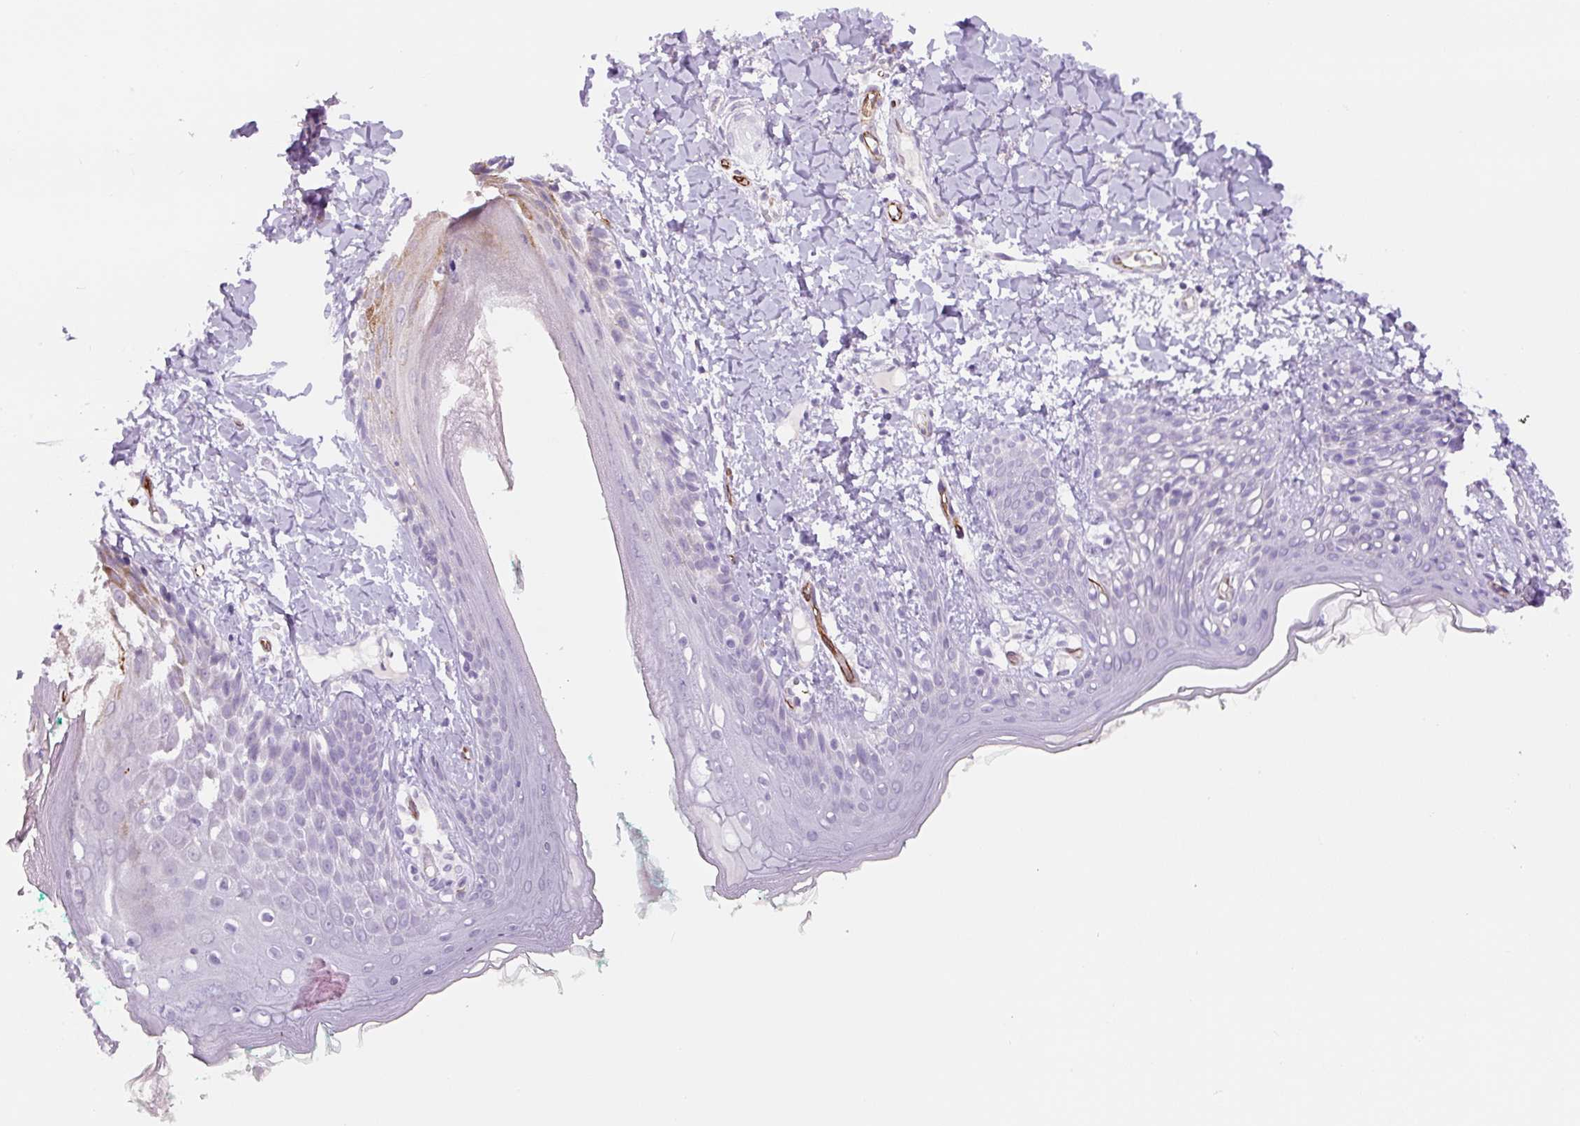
{"staining": {"intensity": "negative", "quantity": "none", "location": "none"}, "tissue": "skin", "cell_type": "Fibroblasts", "image_type": "normal", "snomed": [{"axis": "morphology", "description": "Normal tissue, NOS"}, {"axis": "topography", "description": "Skin"}], "caption": "Immunohistochemistry (IHC) of unremarkable skin reveals no positivity in fibroblasts. Brightfield microscopy of IHC stained with DAB (3,3'-diaminobenzidine) (brown) and hematoxylin (blue), captured at high magnification.", "gene": "NES", "patient": {"sex": "male", "age": 16}}